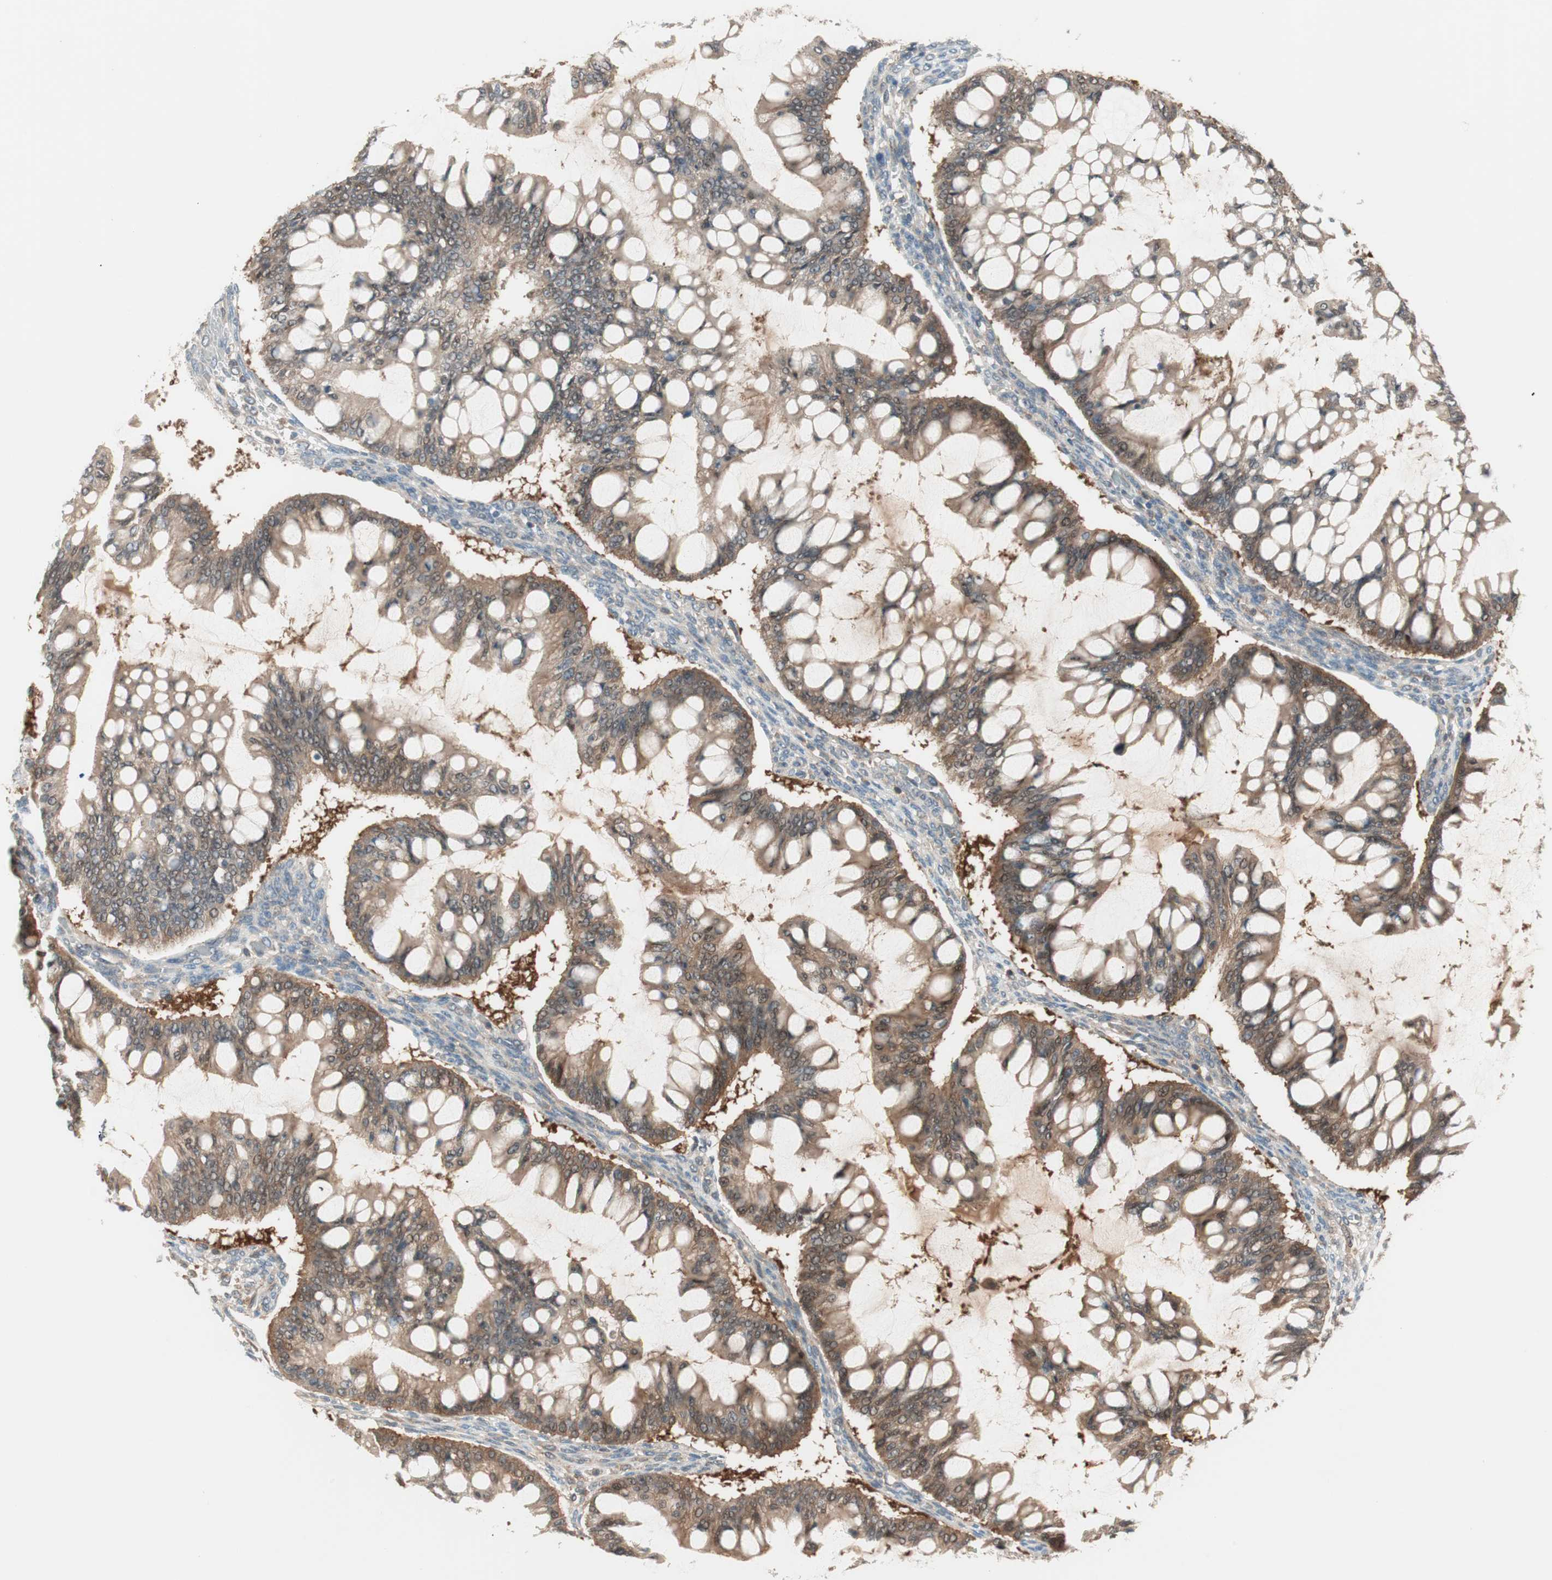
{"staining": {"intensity": "strong", "quantity": ">75%", "location": "cytoplasmic/membranous"}, "tissue": "ovarian cancer", "cell_type": "Tumor cells", "image_type": "cancer", "snomed": [{"axis": "morphology", "description": "Cystadenocarcinoma, mucinous, NOS"}, {"axis": "topography", "description": "Ovary"}], "caption": "Immunohistochemistry (IHC) of ovarian mucinous cystadenocarcinoma demonstrates high levels of strong cytoplasmic/membranous positivity in approximately >75% of tumor cells.", "gene": "GALT", "patient": {"sex": "female", "age": 73}}